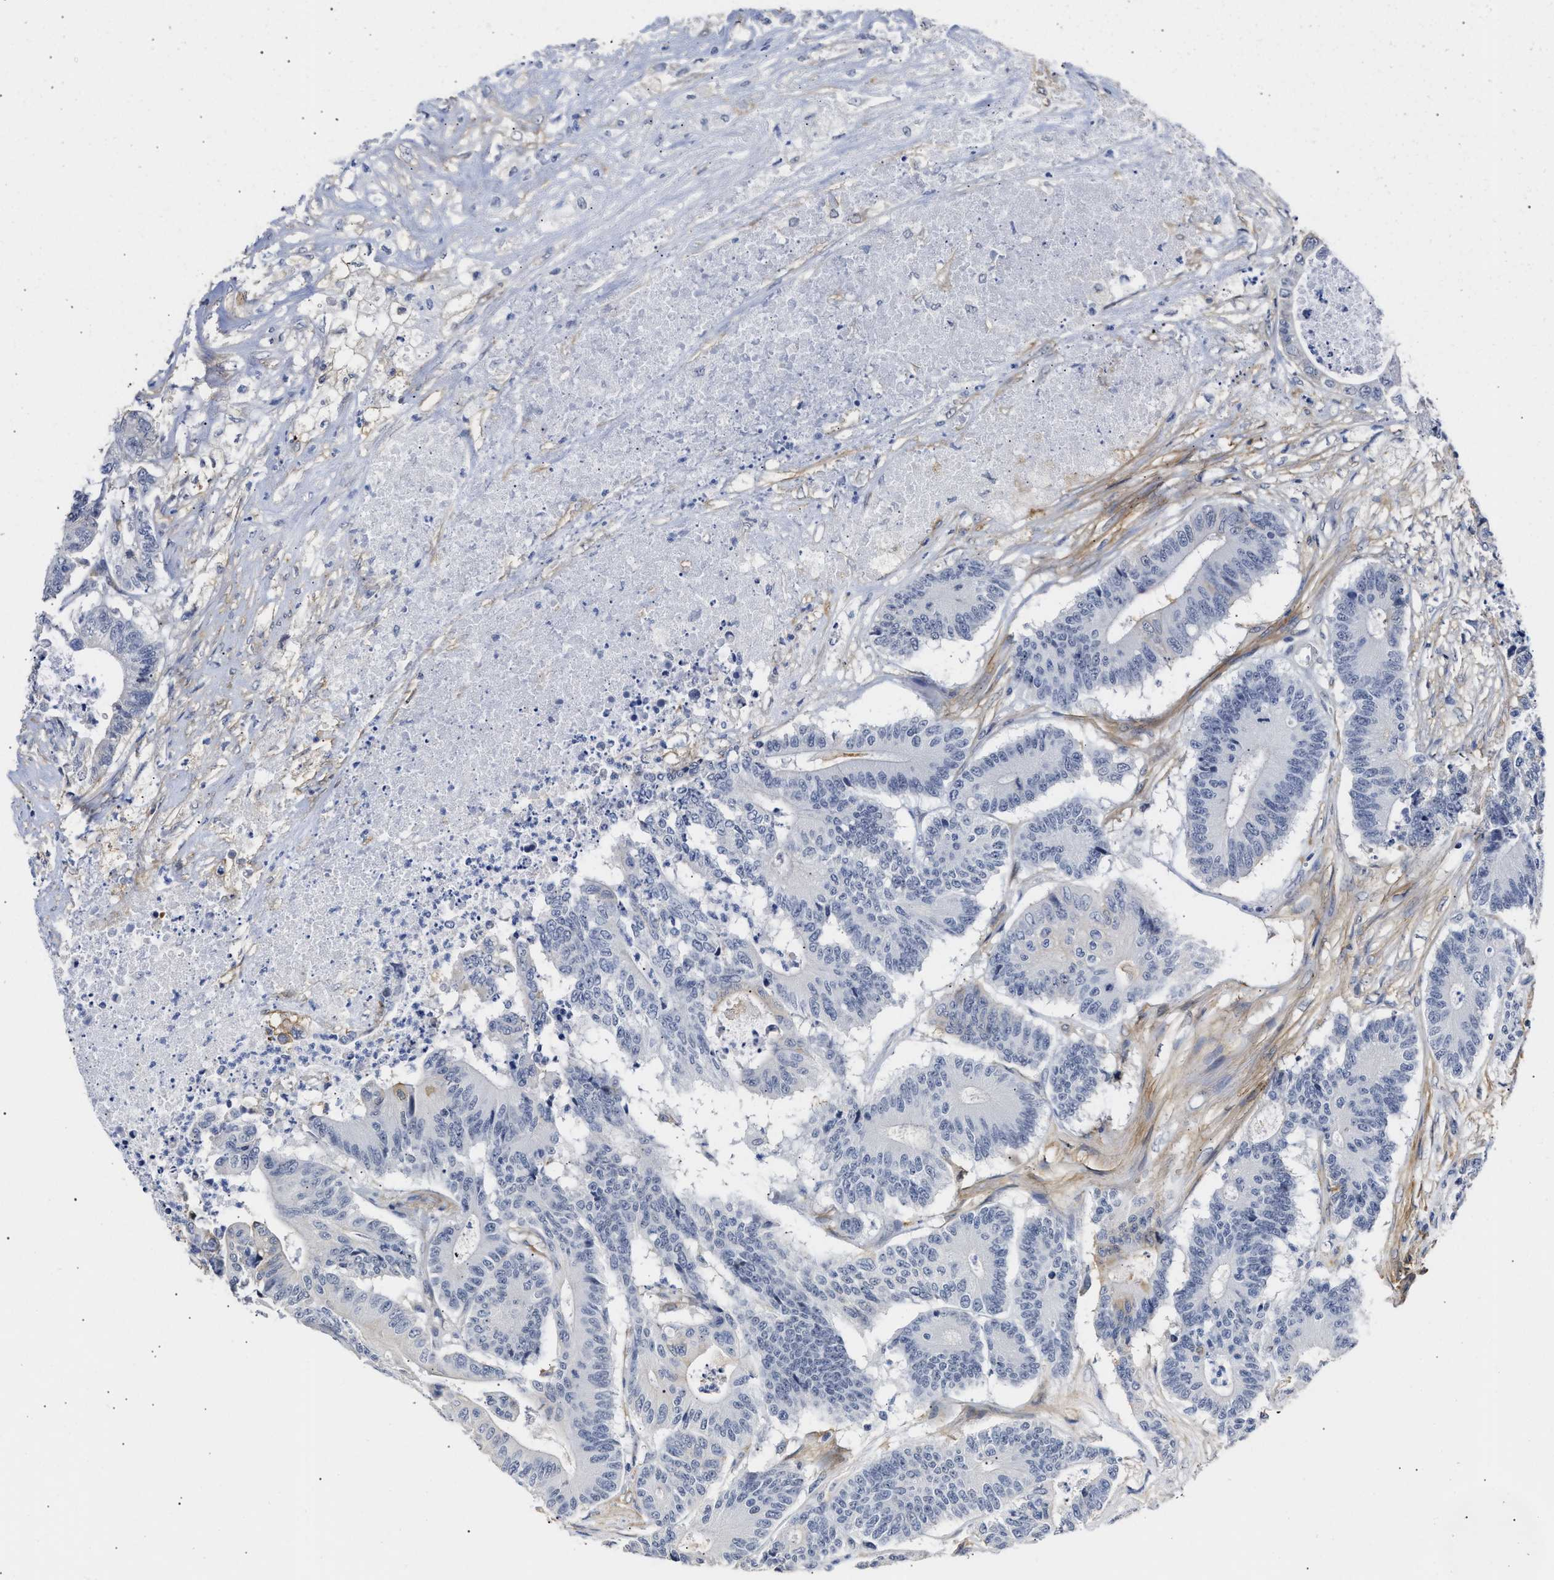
{"staining": {"intensity": "negative", "quantity": "none", "location": "none"}, "tissue": "colorectal cancer", "cell_type": "Tumor cells", "image_type": "cancer", "snomed": [{"axis": "morphology", "description": "Adenocarcinoma, NOS"}, {"axis": "topography", "description": "Colon"}], "caption": "An IHC histopathology image of colorectal adenocarcinoma is shown. There is no staining in tumor cells of colorectal adenocarcinoma. (DAB immunohistochemistry visualized using brightfield microscopy, high magnification).", "gene": "AHNAK2", "patient": {"sex": "female", "age": 84}}